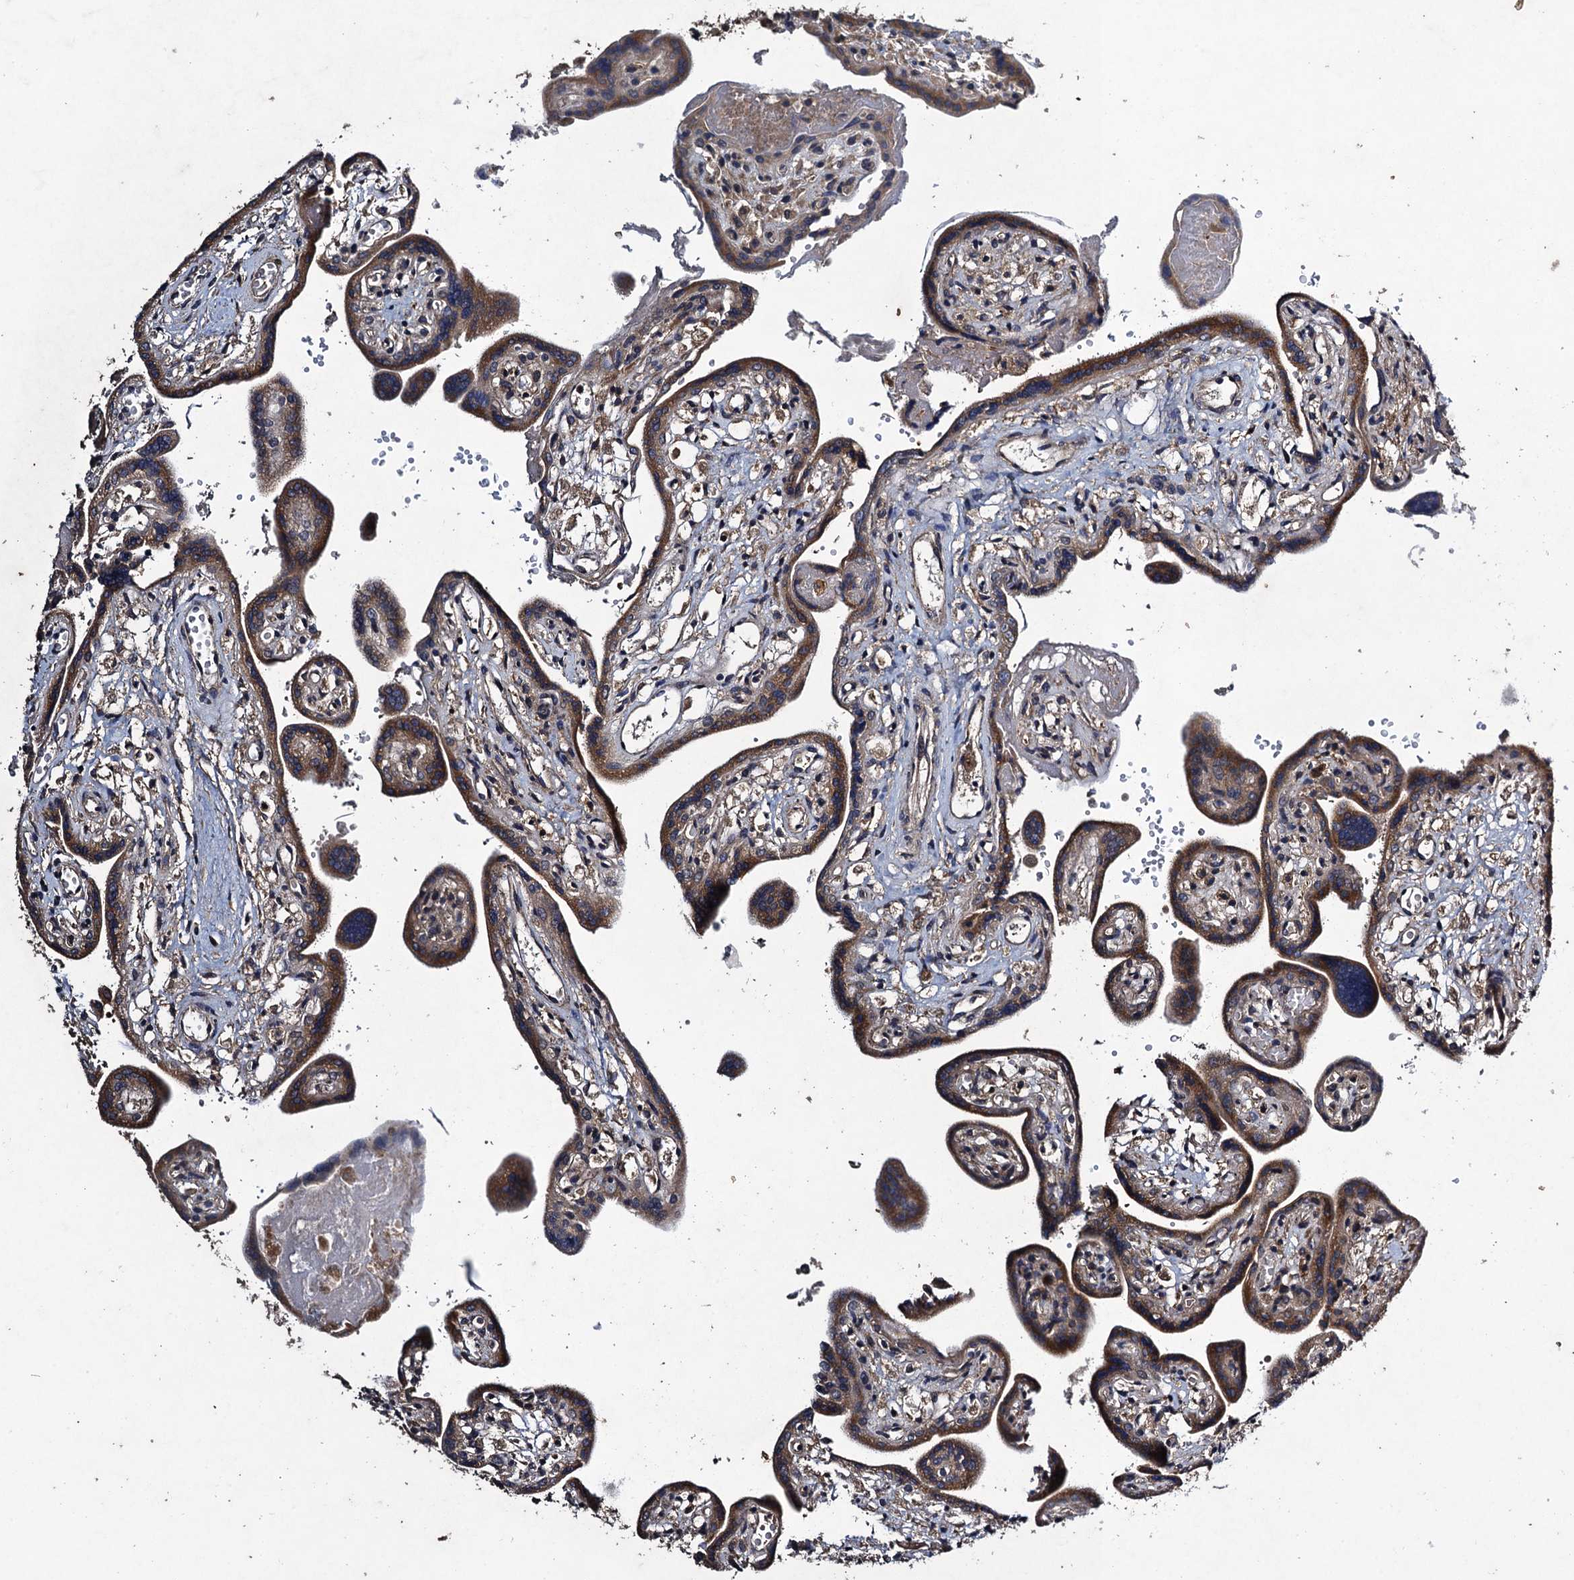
{"staining": {"intensity": "moderate", "quantity": ">75%", "location": "cytoplasmic/membranous"}, "tissue": "placenta", "cell_type": "Trophoblastic cells", "image_type": "normal", "snomed": [{"axis": "morphology", "description": "Normal tissue, NOS"}, {"axis": "topography", "description": "Placenta"}], "caption": "Benign placenta demonstrates moderate cytoplasmic/membranous staining in about >75% of trophoblastic cells, visualized by immunohistochemistry. The protein is shown in brown color, while the nuclei are stained blue.", "gene": "CNTN5", "patient": {"sex": "female", "age": 37}}